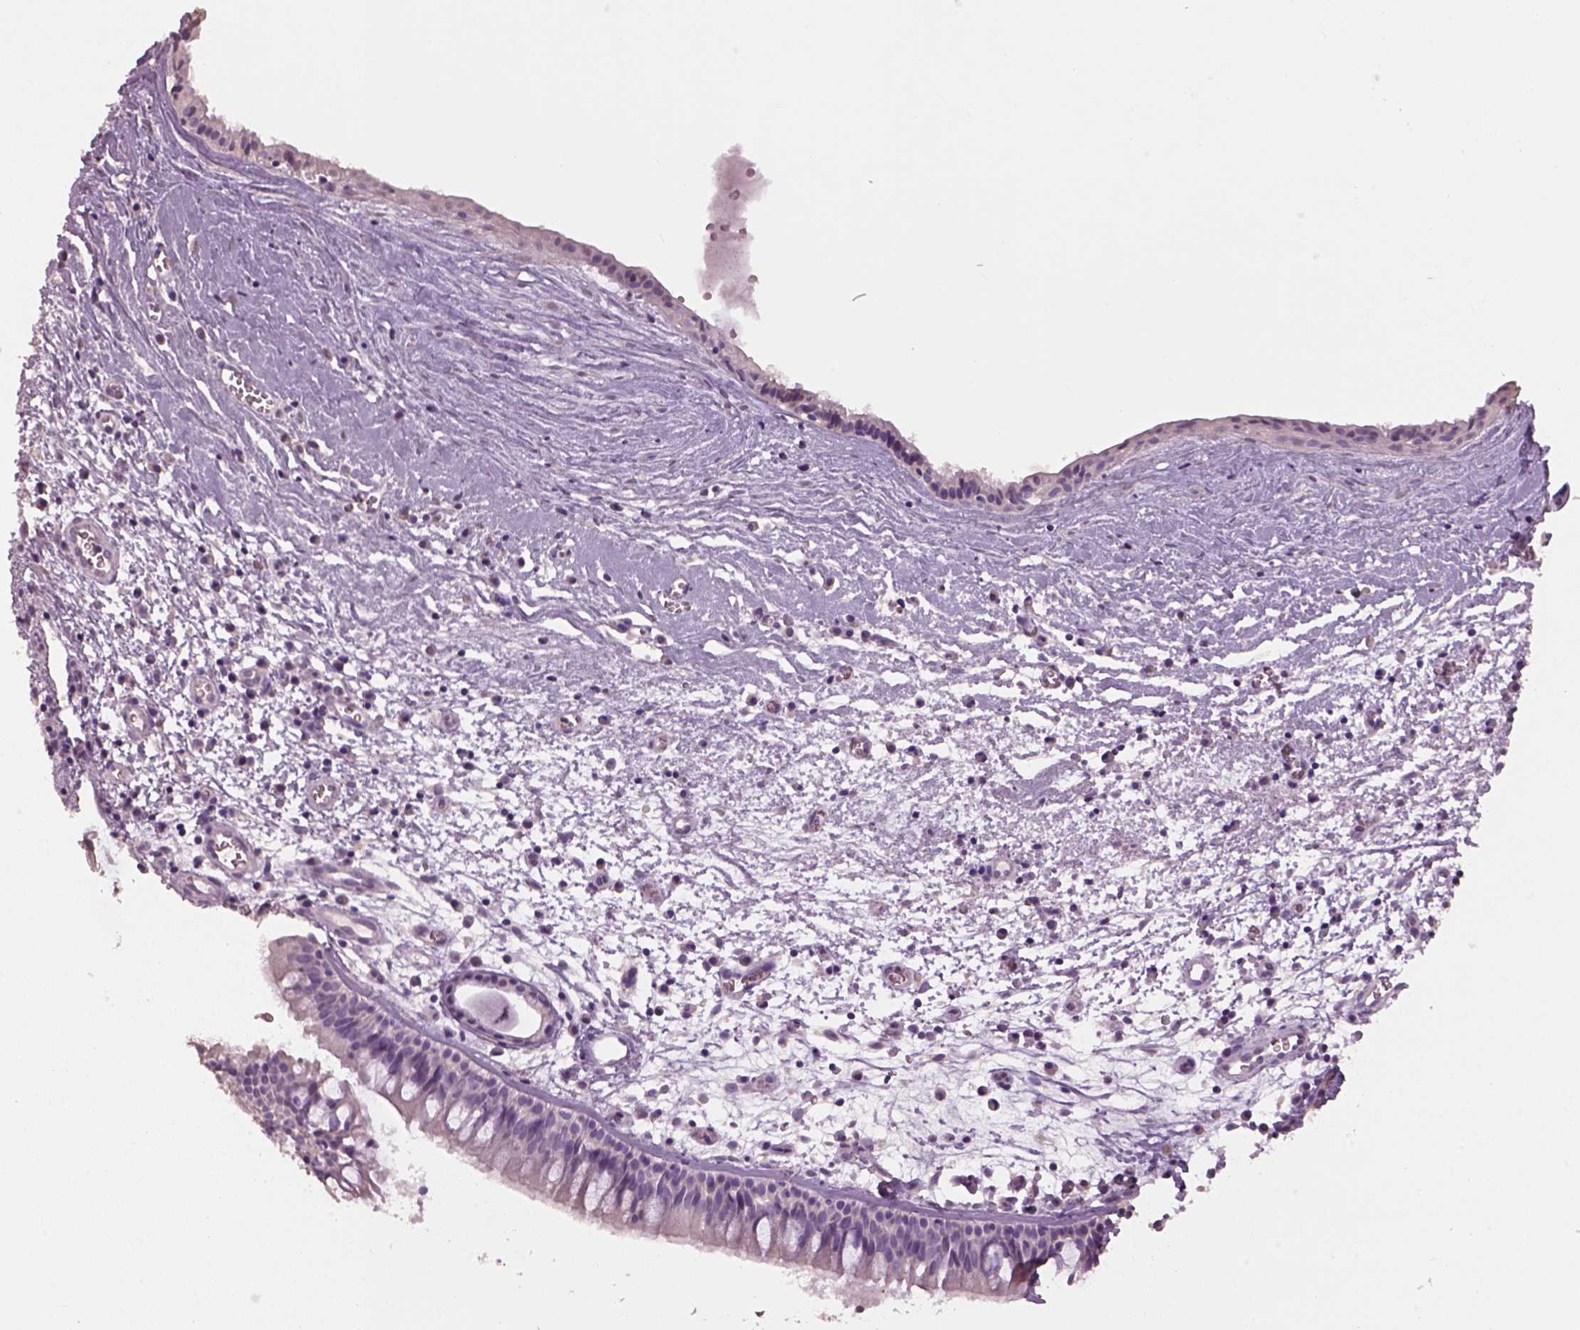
{"staining": {"intensity": "negative", "quantity": "none", "location": "none"}, "tissue": "nasopharynx", "cell_type": "Respiratory epithelial cells", "image_type": "normal", "snomed": [{"axis": "morphology", "description": "Normal tissue, NOS"}, {"axis": "topography", "description": "Nasopharynx"}], "caption": "The immunohistochemistry micrograph has no significant staining in respiratory epithelial cells of nasopharynx. The staining was performed using DAB (3,3'-diaminobenzidine) to visualize the protein expression in brown, while the nuclei were stained in blue with hematoxylin (Magnification: 20x).", "gene": "KCNIP3", "patient": {"sex": "male", "age": 83}}